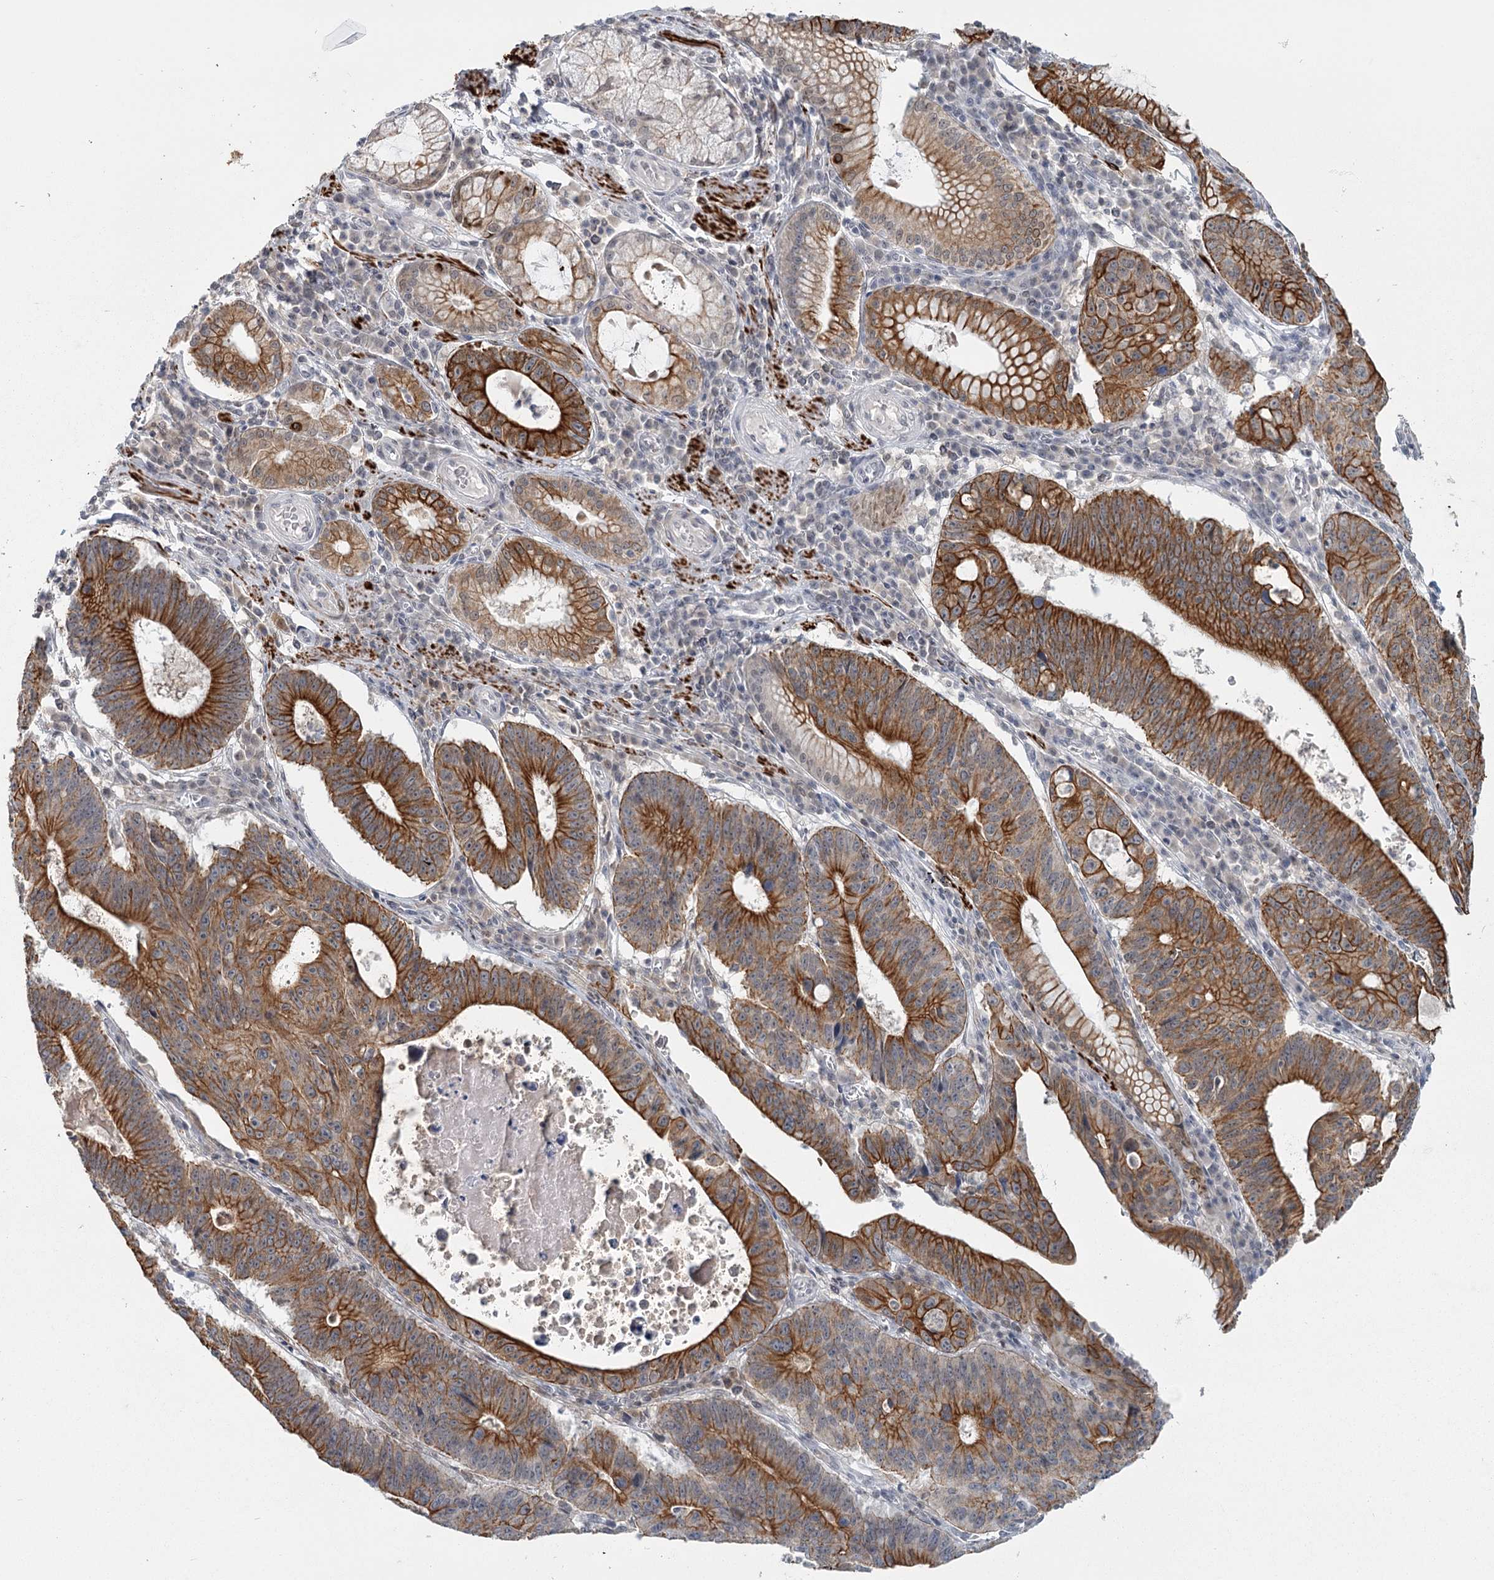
{"staining": {"intensity": "strong", "quantity": "25%-75%", "location": "cytoplasmic/membranous"}, "tissue": "stomach cancer", "cell_type": "Tumor cells", "image_type": "cancer", "snomed": [{"axis": "morphology", "description": "Adenocarcinoma, NOS"}, {"axis": "topography", "description": "Stomach"}], "caption": "Brown immunohistochemical staining in human stomach cancer (adenocarcinoma) displays strong cytoplasmic/membranous expression in approximately 25%-75% of tumor cells.", "gene": "TMEM70", "patient": {"sex": "male", "age": 59}}